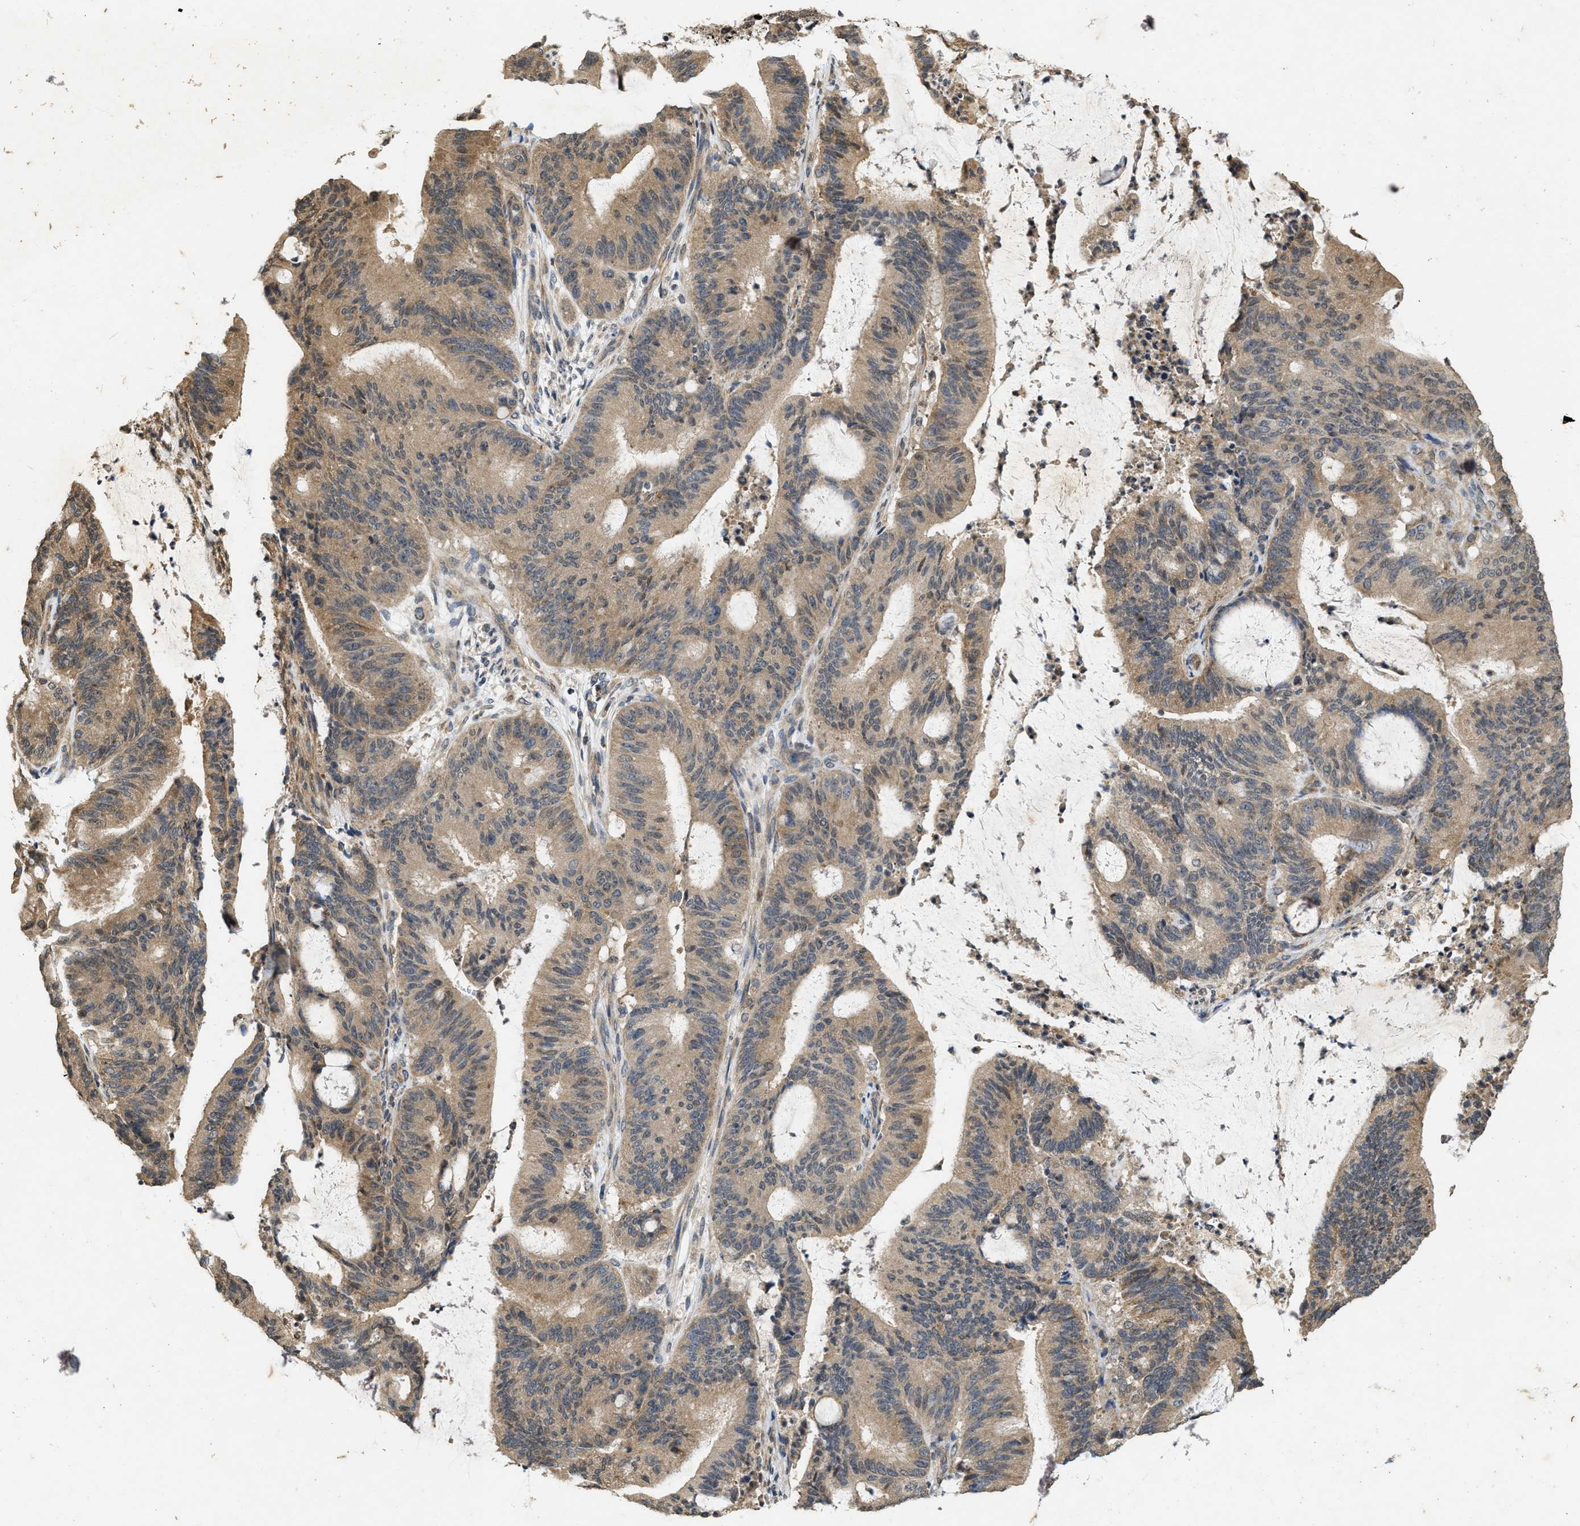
{"staining": {"intensity": "weak", "quantity": ">75%", "location": "cytoplasmic/membranous"}, "tissue": "liver cancer", "cell_type": "Tumor cells", "image_type": "cancer", "snomed": [{"axis": "morphology", "description": "Cholangiocarcinoma"}, {"axis": "topography", "description": "Liver"}], "caption": "Human liver cancer (cholangiocarcinoma) stained with a protein marker shows weak staining in tumor cells.", "gene": "KIF21A", "patient": {"sex": "female", "age": 73}}